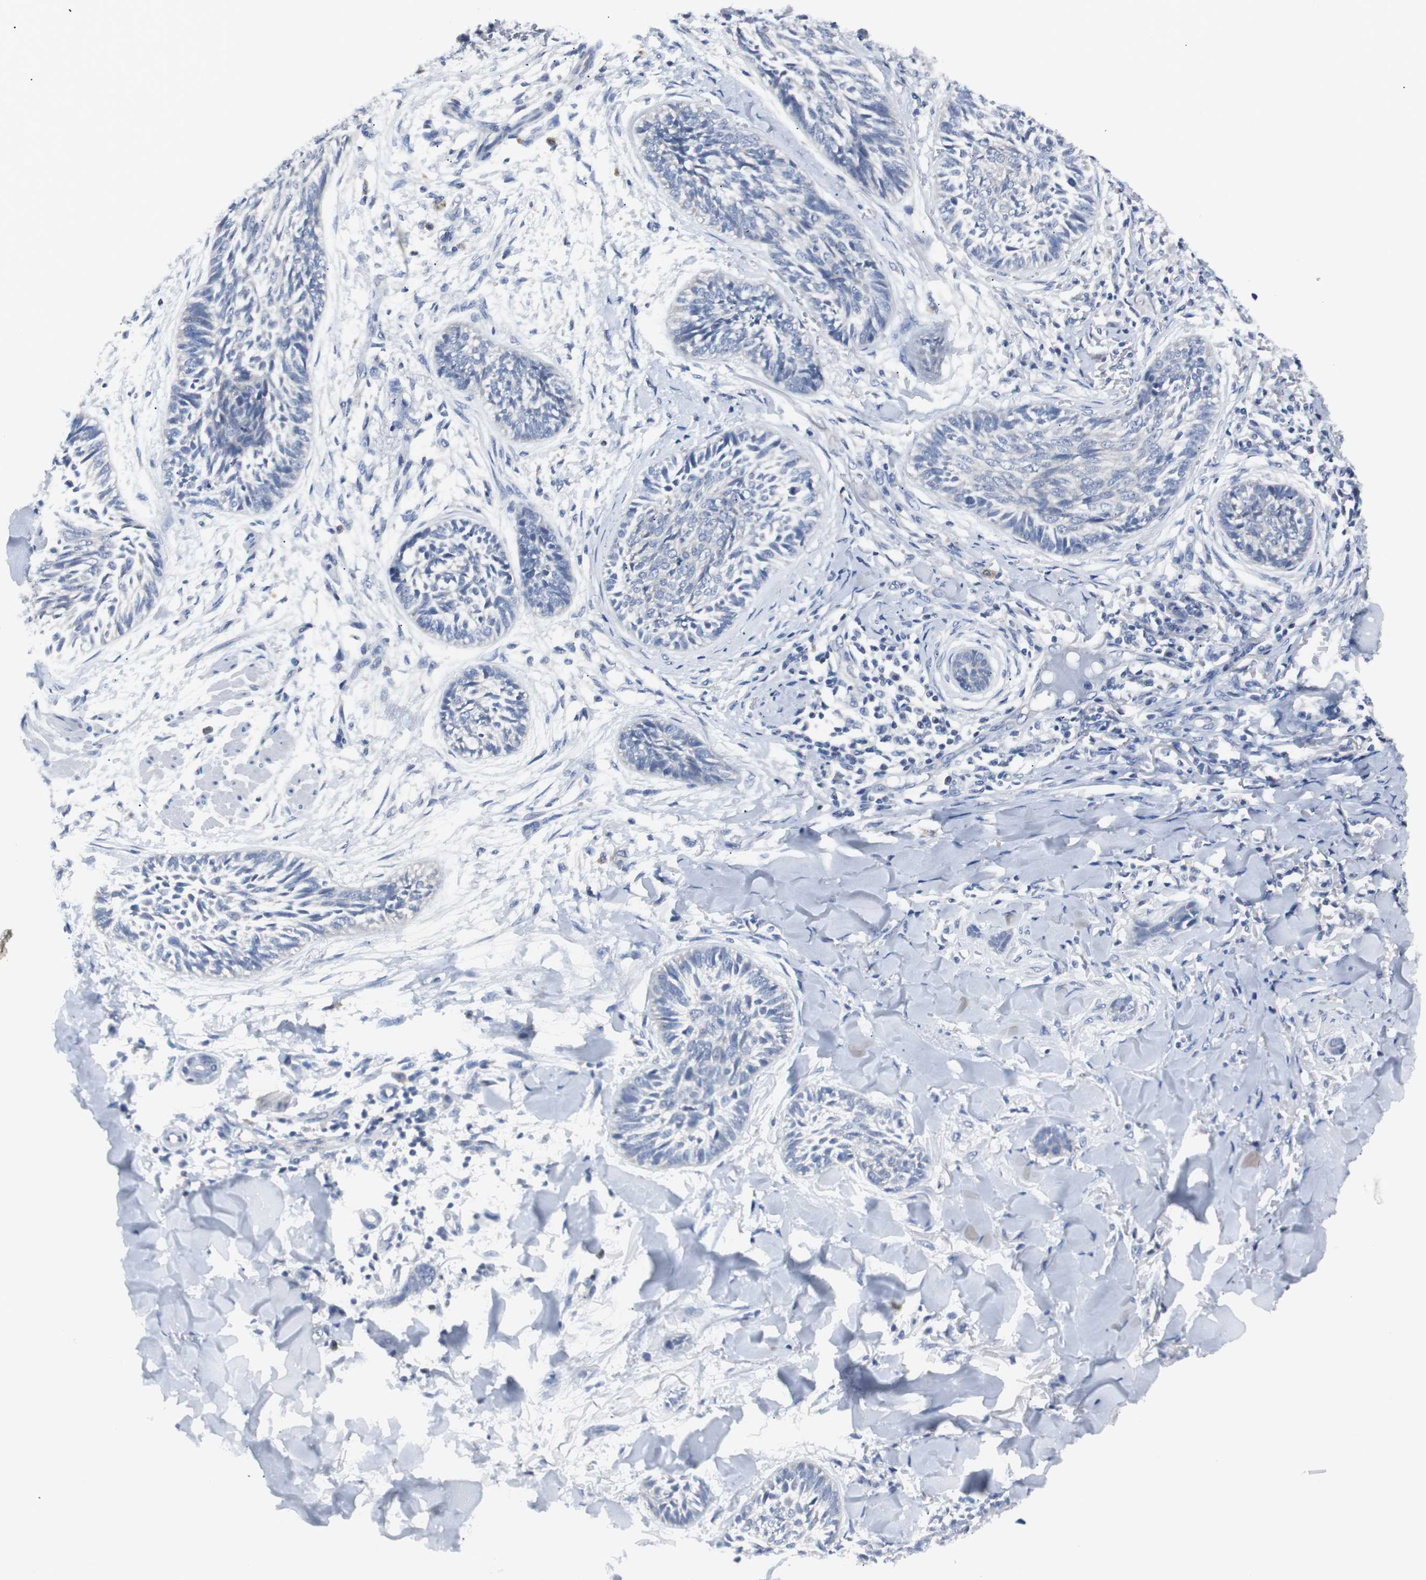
{"staining": {"intensity": "negative", "quantity": "none", "location": "none"}, "tissue": "skin cancer", "cell_type": "Tumor cells", "image_type": "cancer", "snomed": [{"axis": "morphology", "description": "Papilloma, NOS"}, {"axis": "morphology", "description": "Basal cell carcinoma"}, {"axis": "topography", "description": "Skin"}], "caption": "Immunohistochemistry (IHC) photomicrograph of neoplastic tissue: skin cancer (basal cell carcinoma) stained with DAB shows no significant protein staining in tumor cells. The staining was performed using DAB to visualize the protein expression in brown, while the nuclei were stained in blue with hematoxylin (Magnification: 20x).", "gene": "RASA1", "patient": {"sex": "male", "age": 87}}